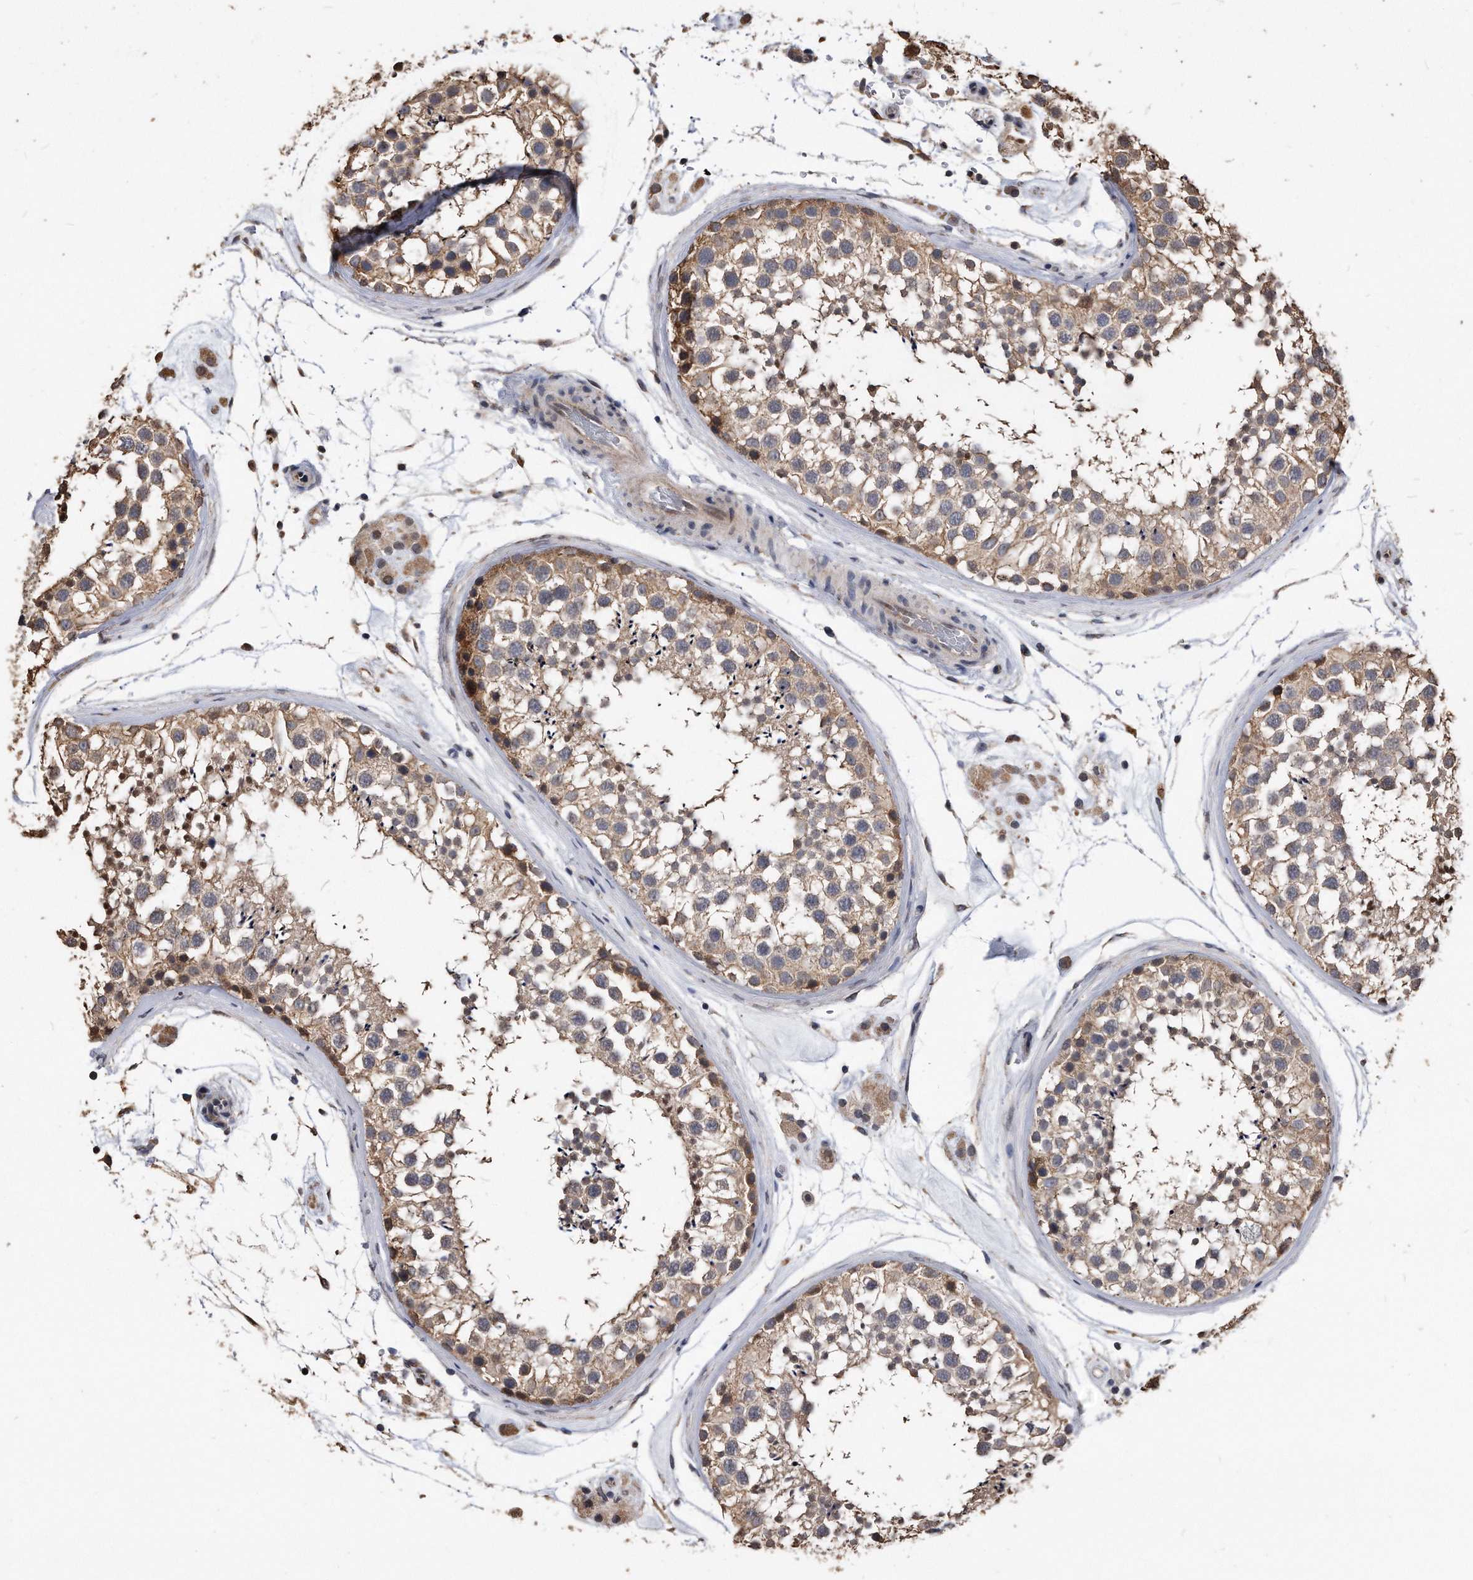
{"staining": {"intensity": "weak", "quantity": "25%-75%", "location": "cytoplasmic/membranous"}, "tissue": "testis", "cell_type": "Cells in seminiferous ducts", "image_type": "normal", "snomed": [{"axis": "morphology", "description": "Normal tissue, NOS"}, {"axis": "topography", "description": "Testis"}], "caption": "Weak cytoplasmic/membranous protein expression is identified in about 25%-75% of cells in seminiferous ducts in testis. The staining was performed using DAB (3,3'-diaminobenzidine) to visualize the protein expression in brown, while the nuclei were stained in blue with hematoxylin (Magnification: 20x).", "gene": "IL20RA", "patient": {"sex": "male", "age": 46}}